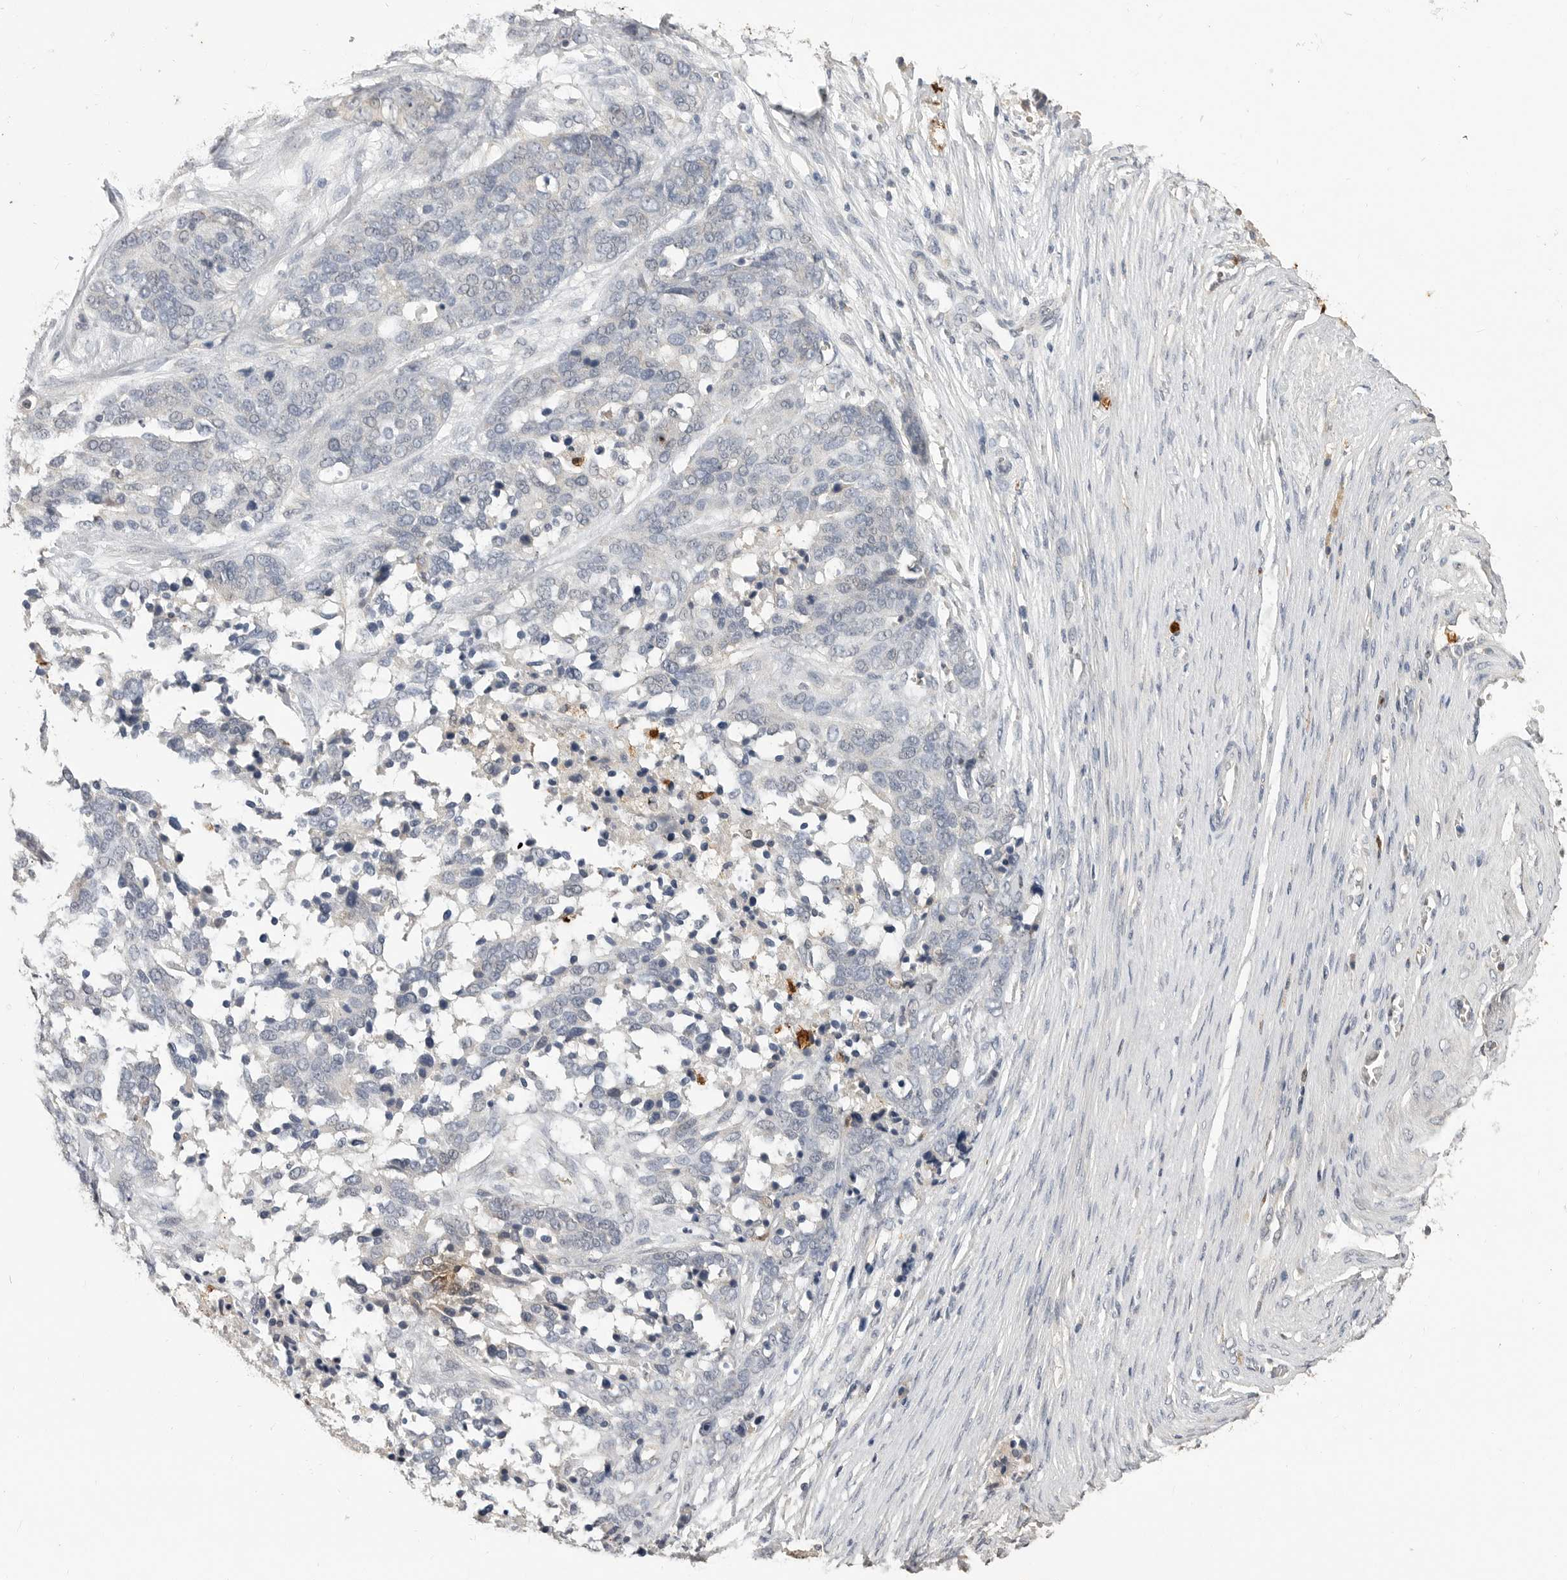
{"staining": {"intensity": "negative", "quantity": "none", "location": "none"}, "tissue": "ovarian cancer", "cell_type": "Tumor cells", "image_type": "cancer", "snomed": [{"axis": "morphology", "description": "Cystadenocarcinoma, serous, NOS"}, {"axis": "topography", "description": "Ovary"}], "caption": "DAB (3,3'-diaminobenzidine) immunohistochemical staining of human ovarian serous cystadenocarcinoma shows no significant positivity in tumor cells.", "gene": "LTBR", "patient": {"sex": "female", "age": 44}}